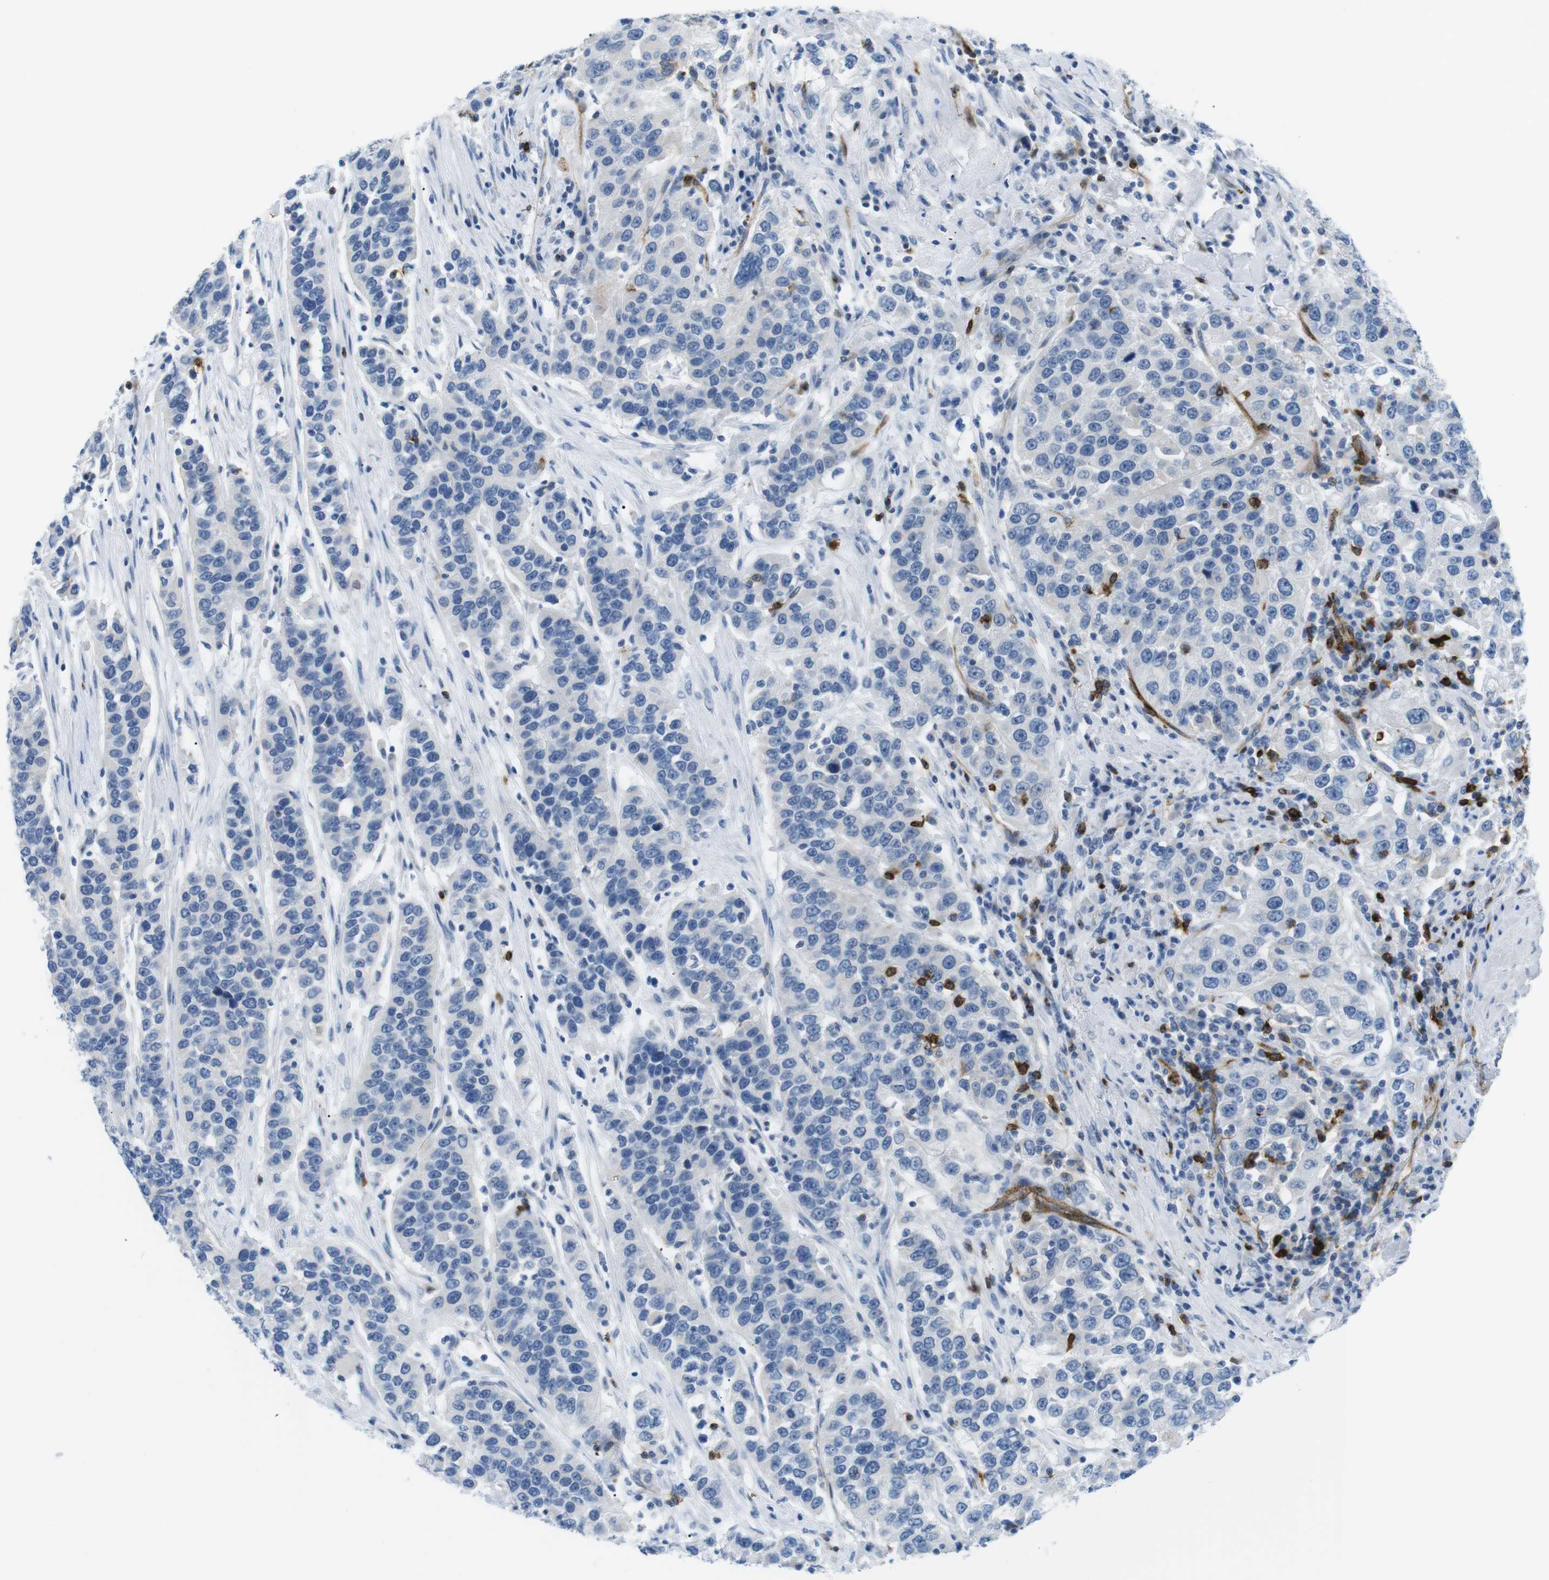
{"staining": {"intensity": "negative", "quantity": "none", "location": "none"}, "tissue": "urothelial cancer", "cell_type": "Tumor cells", "image_type": "cancer", "snomed": [{"axis": "morphology", "description": "Urothelial carcinoma, High grade"}, {"axis": "topography", "description": "Urinary bladder"}], "caption": "IHC histopathology image of neoplastic tissue: human urothelial cancer stained with DAB (3,3'-diaminobenzidine) shows no significant protein positivity in tumor cells.", "gene": "TNFRSF4", "patient": {"sex": "female", "age": 80}}